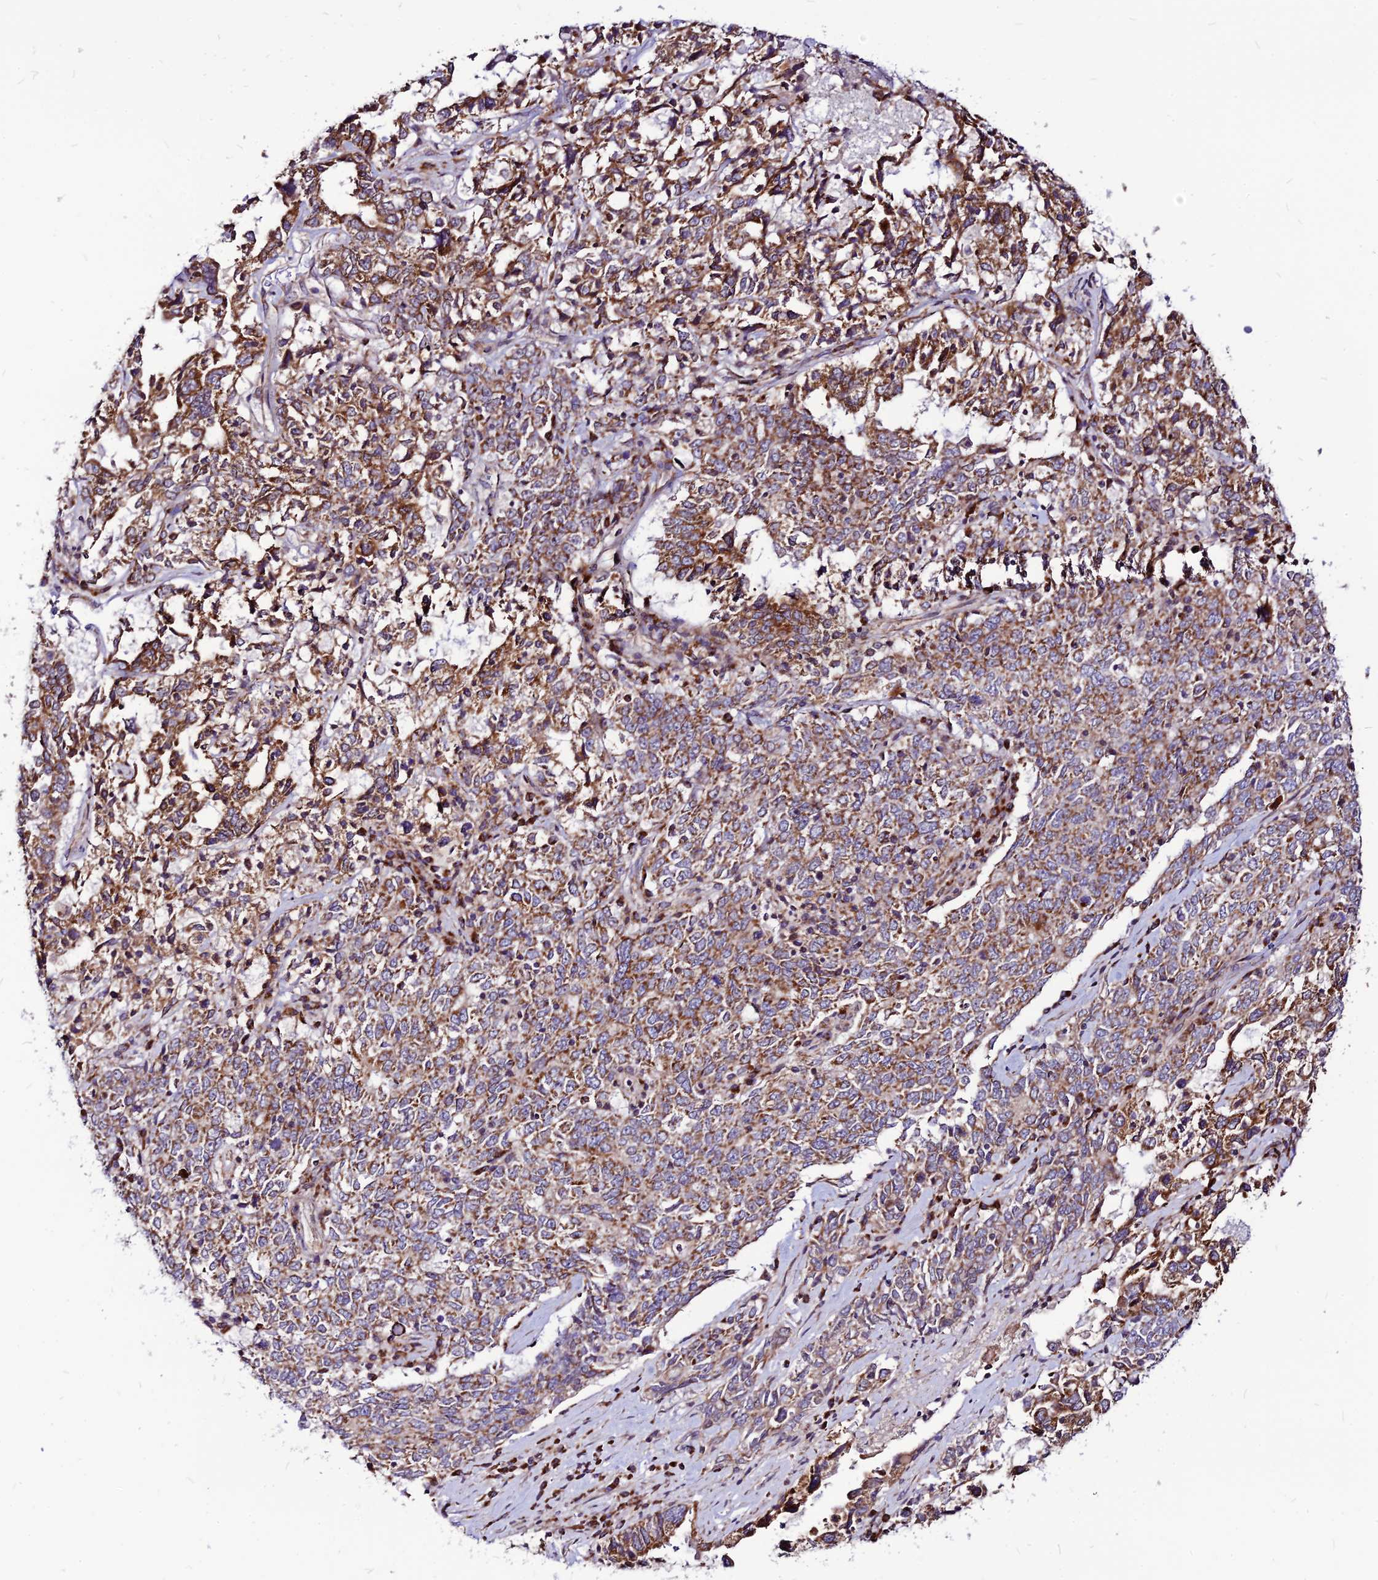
{"staining": {"intensity": "moderate", "quantity": ">75%", "location": "cytoplasmic/membranous"}, "tissue": "ovarian cancer", "cell_type": "Tumor cells", "image_type": "cancer", "snomed": [{"axis": "morphology", "description": "Carcinoma, endometroid"}, {"axis": "topography", "description": "Ovary"}], "caption": "Ovarian cancer was stained to show a protein in brown. There is medium levels of moderate cytoplasmic/membranous positivity in approximately >75% of tumor cells.", "gene": "ECI1", "patient": {"sex": "female", "age": 62}}